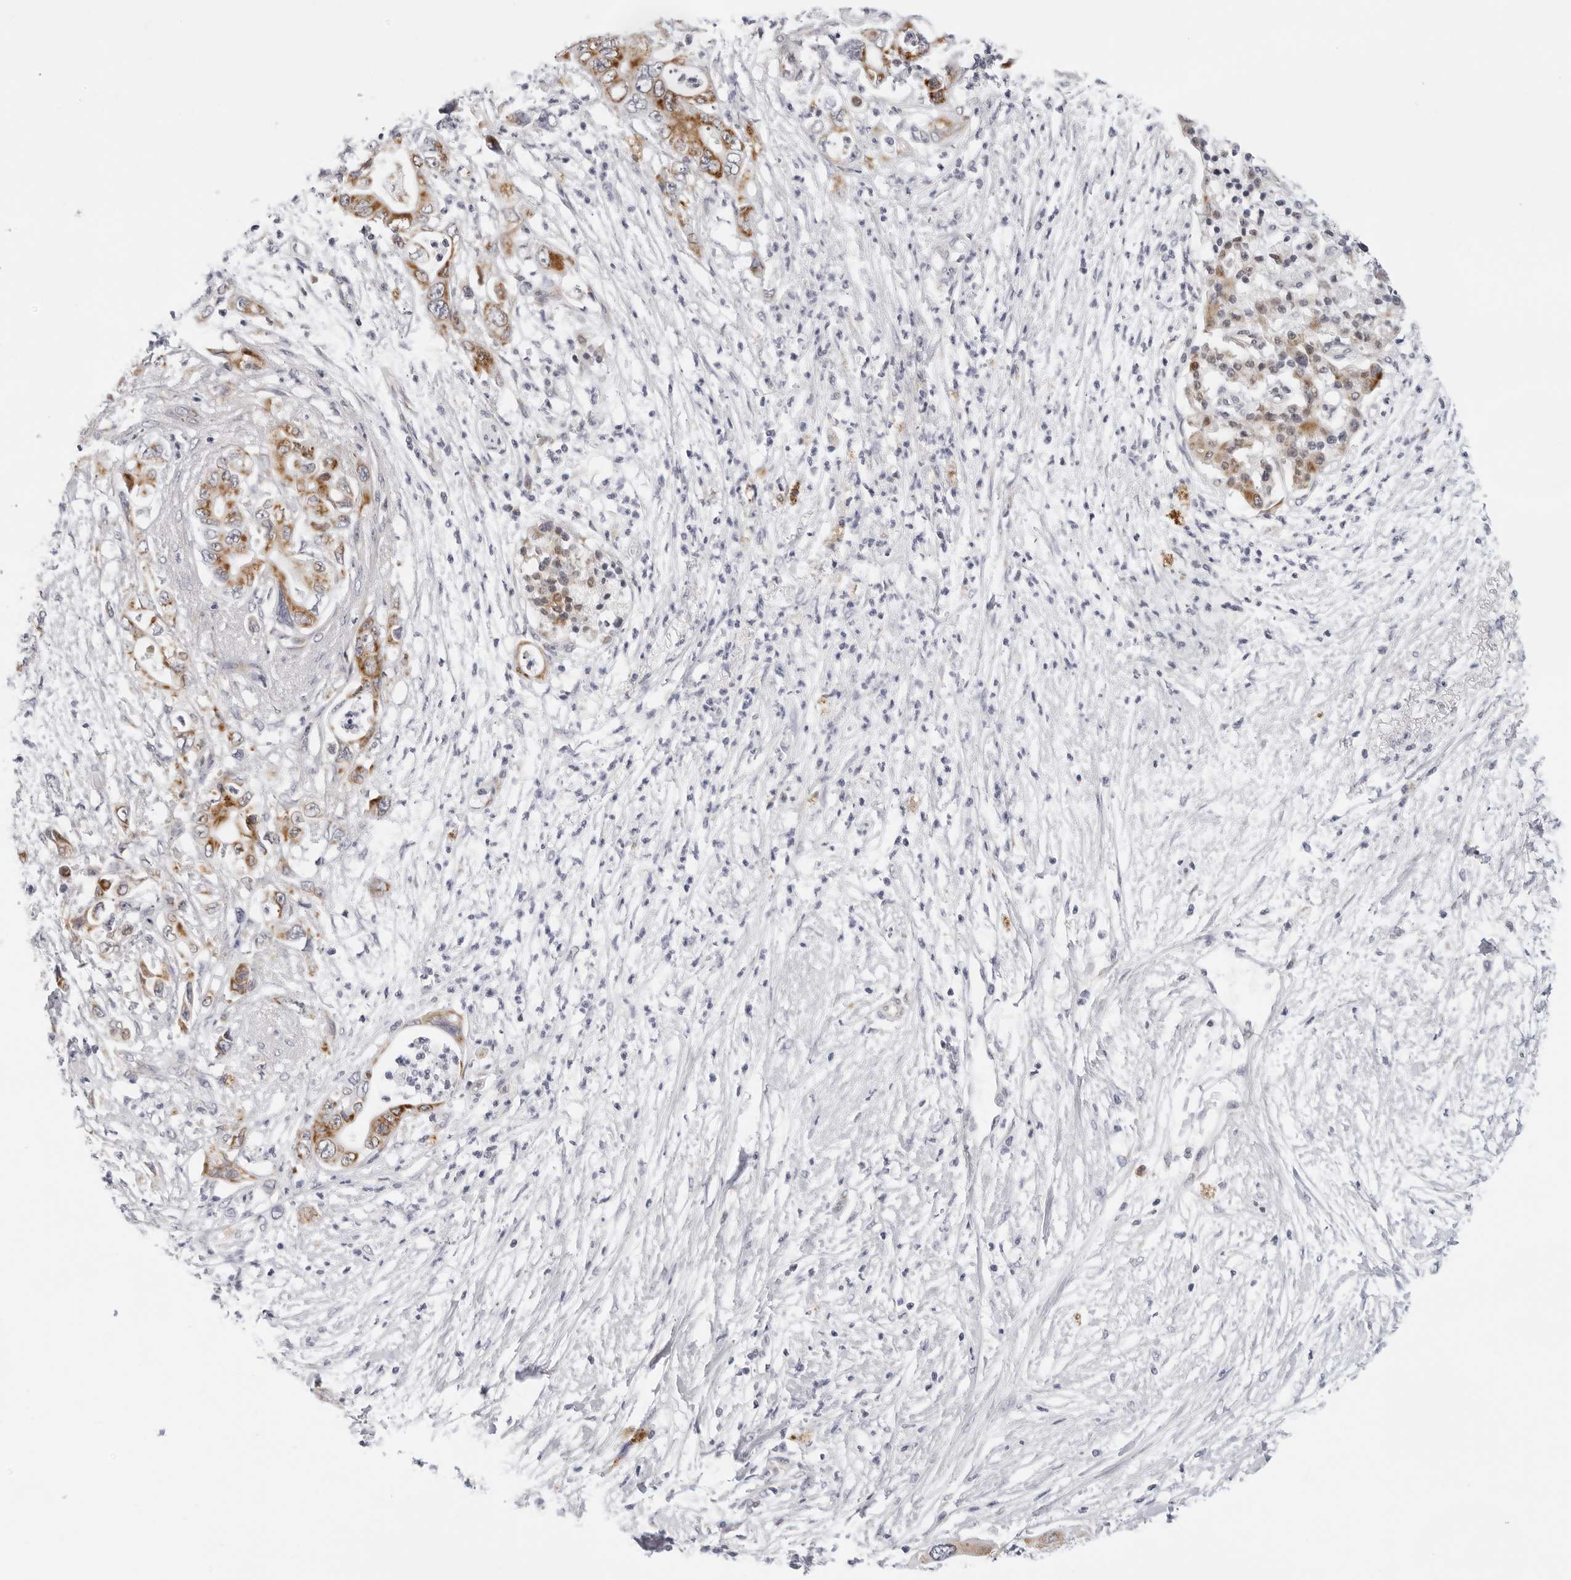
{"staining": {"intensity": "moderate", "quantity": ">75%", "location": "cytoplasmic/membranous"}, "tissue": "pancreatic cancer", "cell_type": "Tumor cells", "image_type": "cancer", "snomed": [{"axis": "morphology", "description": "Adenocarcinoma, NOS"}, {"axis": "topography", "description": "Pancreas"}], "caption": "This histopathology image exhibits immunohistochemistry staining of human adenocarcinoma (pancreatic), with medium moderate cytoplasmic/membranous positivity in approximately >75% of tumor cells.", "gene": "CIART", "patient": {"sex": "male", "age": 66}}